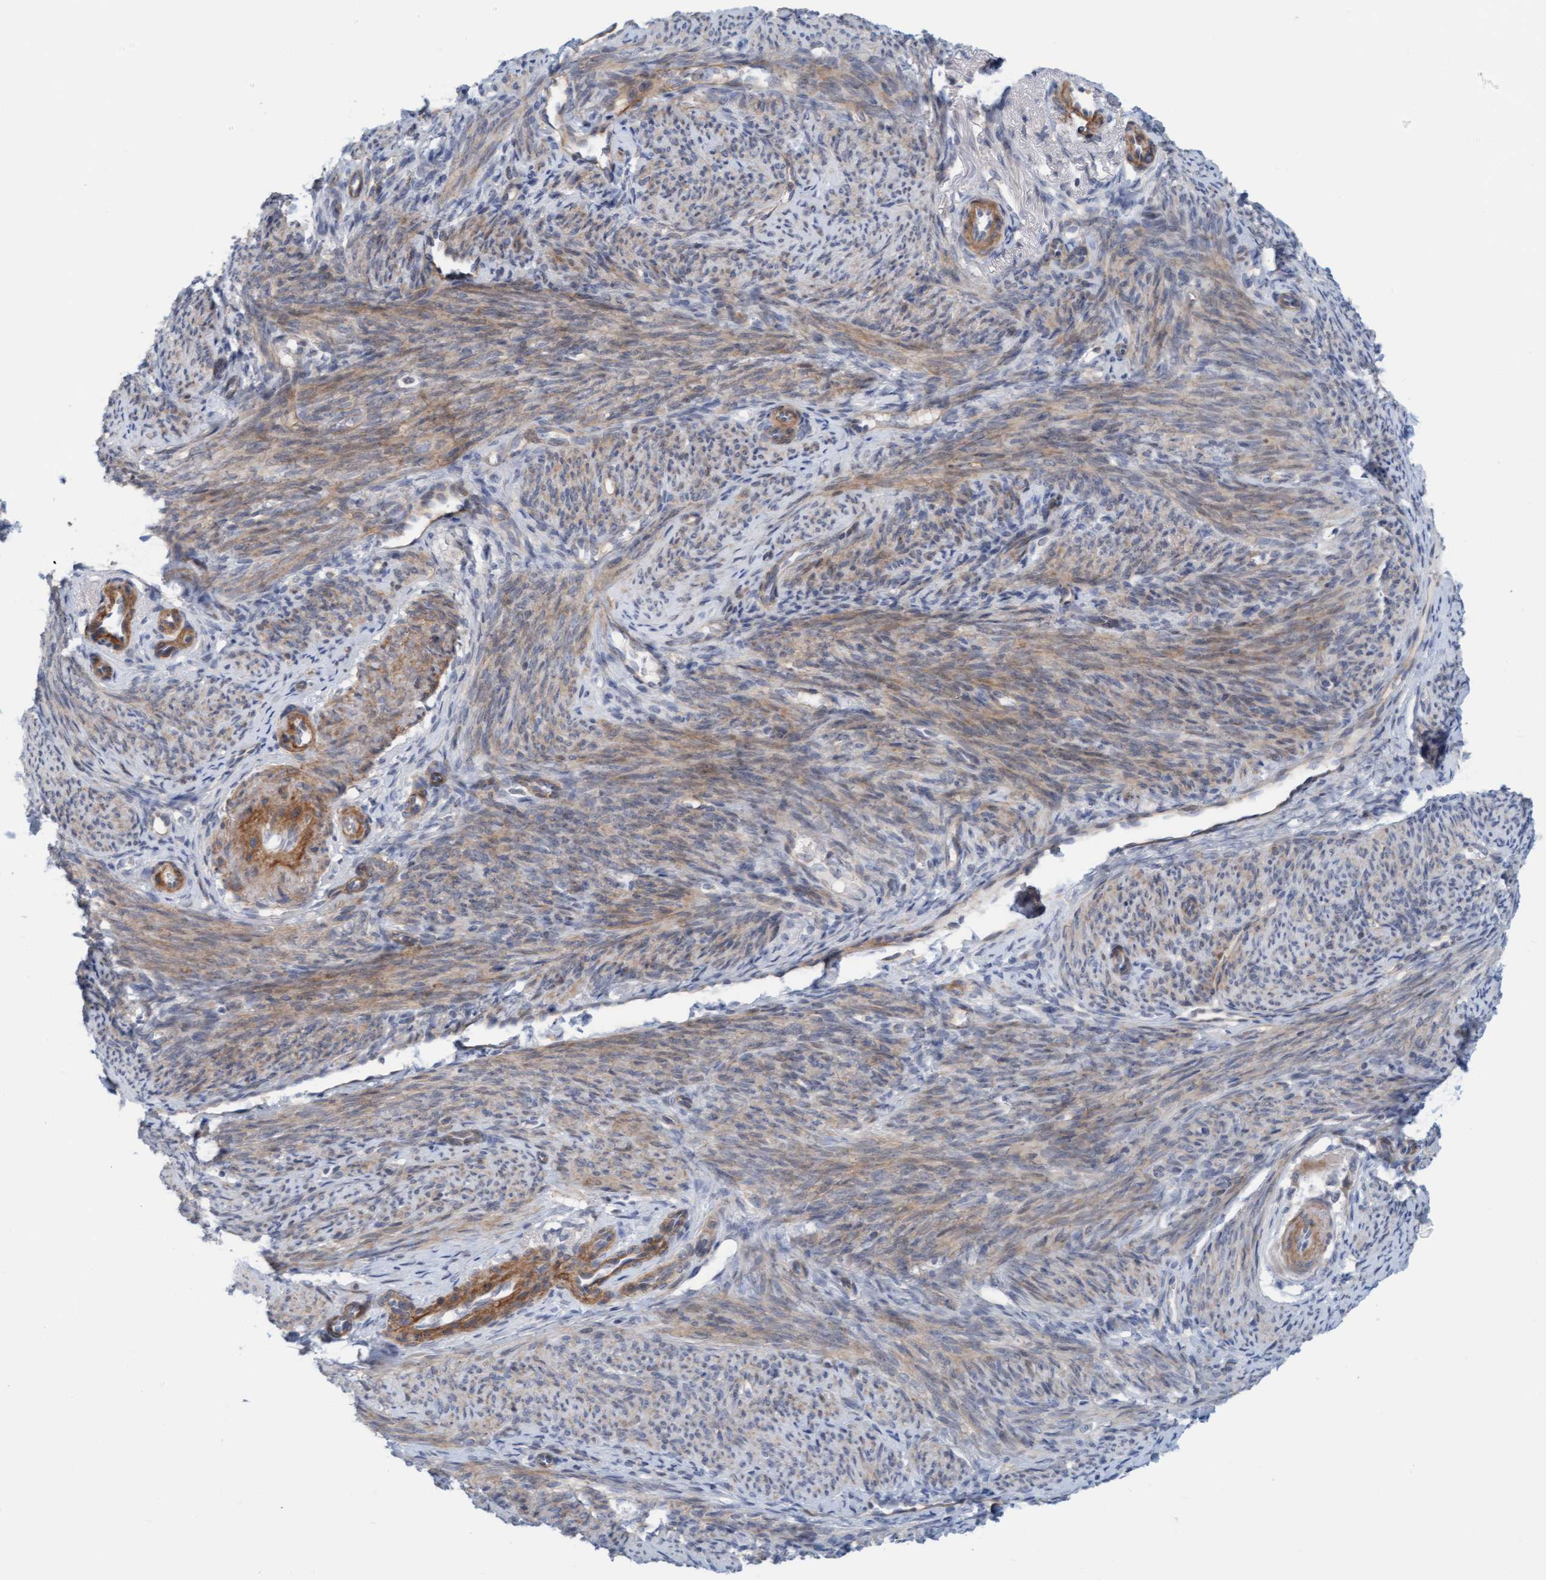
{"staining": {"intensity": "weak", "quantity": "25%-75%", "location": "cytoplasmic/membranous"}, "tissue": "endometrial cancer", "cell_type": "Tumor cells", "image_type": "cancer", "snomed": [{"axis": "morphology", "description": "Adenocarcinoma, NOS"}, {"axis": "topography", "description": "Endometrium"}], "caption": "A high-resolution photomicrograph shows IHC staining of adenocarcinoma (endometrial), which exhibits weak cytoplasmic/membranous positivity in approximately 25%-75% of tumor cells.", "gene": "TSTD2", "patient": {"sex": "female", "age": 63}}